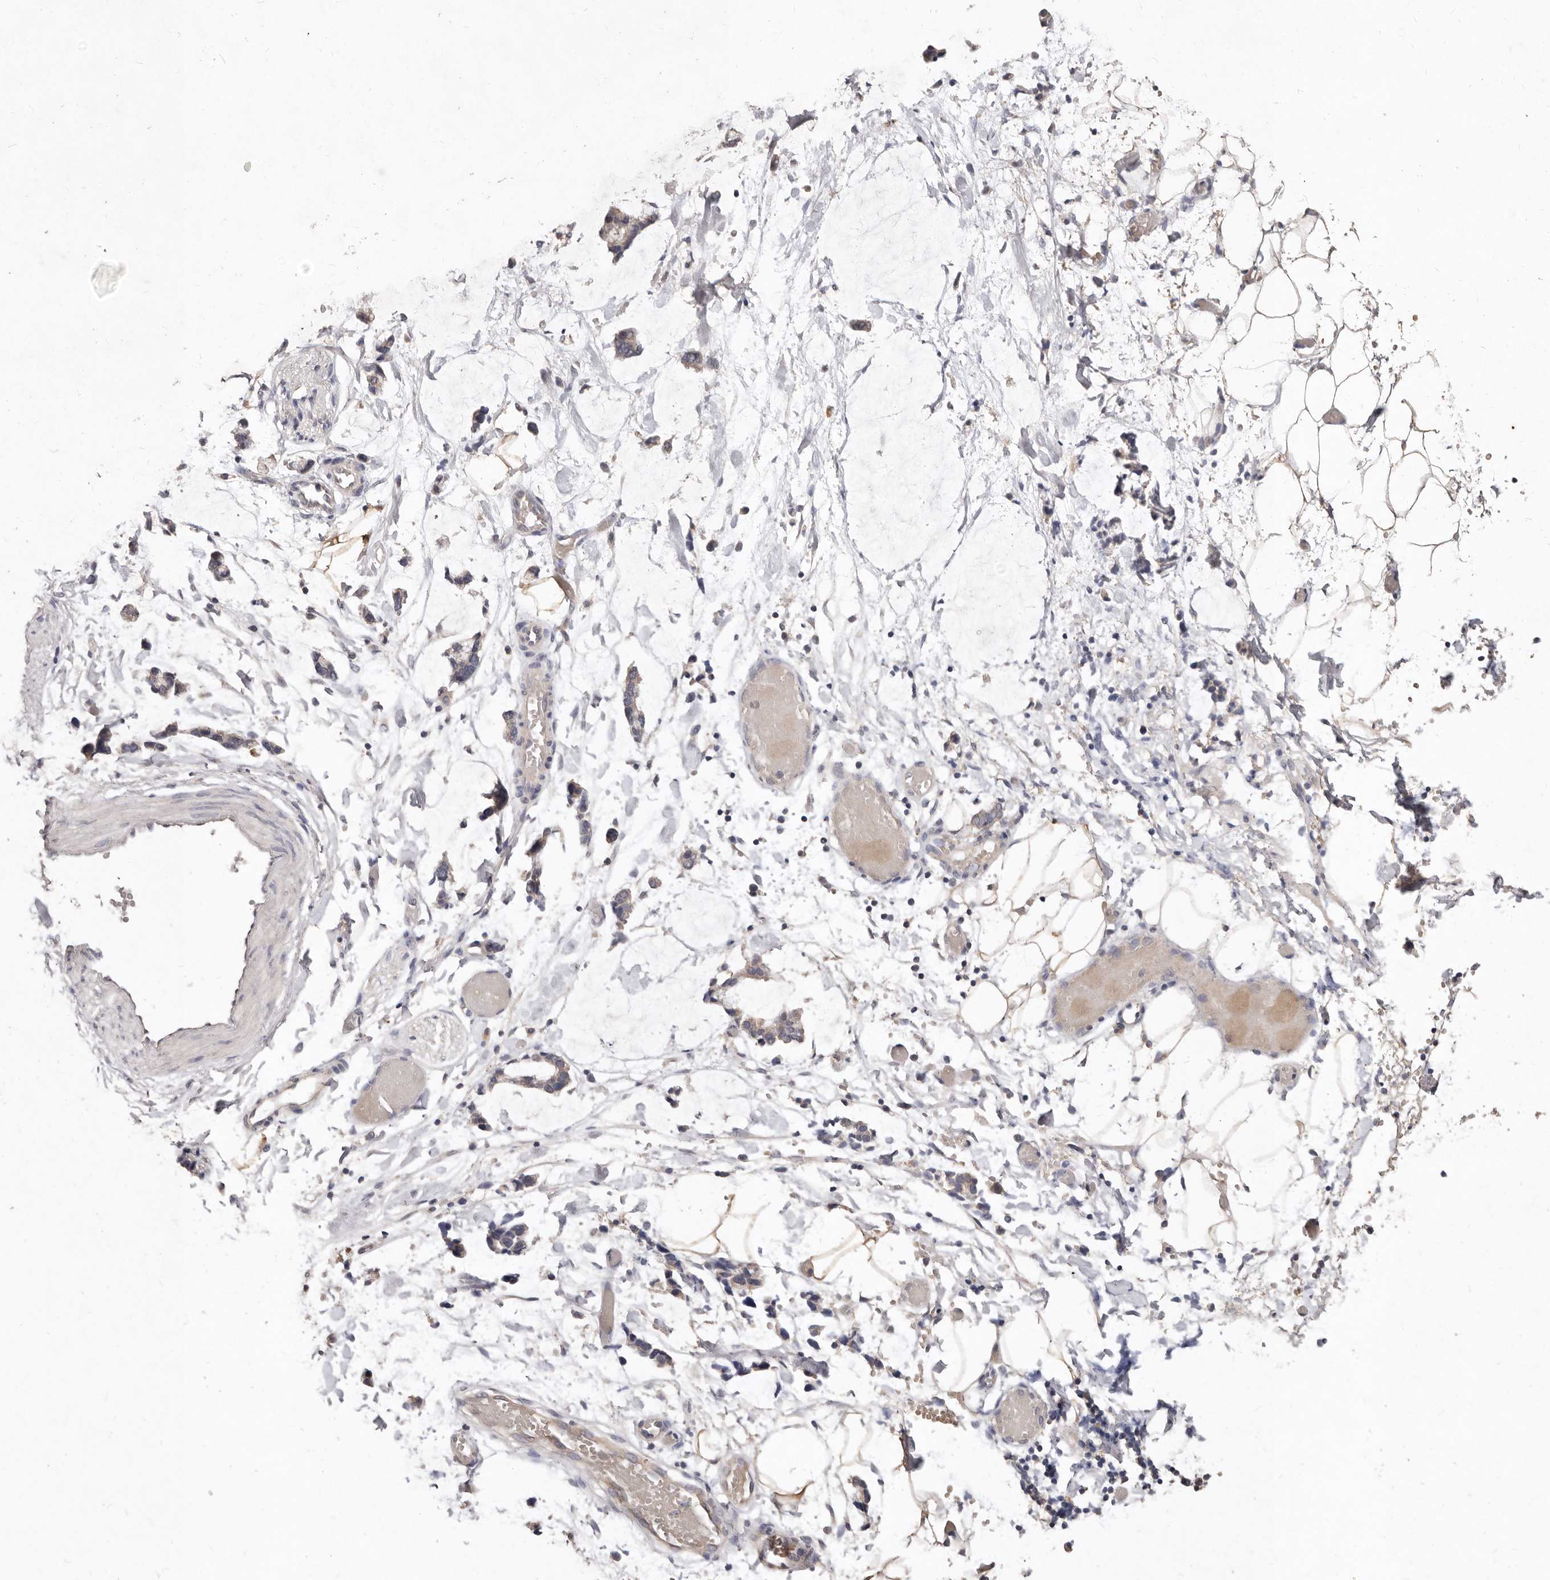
{"staining": {"intensity": "weak", "quantity": "25%-75%", "location": "cytoplasmic/membranous"}, "tissue": "adipose tissue", "cell_type": "Adipocytes", "image_type": "normal", "snomed": [{"axis": "morphology", "description": "Normal tissue, NOS"}, {"axis": "morphology", "description": "Adenocarcinoma, NOS"}, {"axis": "topography", "description": "Smooth muscle"}, {"axis": "topography", "description": "Colon"}], "caption": "DAB immunohistochemical staining of benign human adipose tissue displays weak cytoplasmic/membranous protein staining in about 25%-75% of adipocytes. (Brightfield microscopy of DAB IHC at high magnification).", "gene": "EDEM1", "patient": {"sex": "male", "age": 14}}